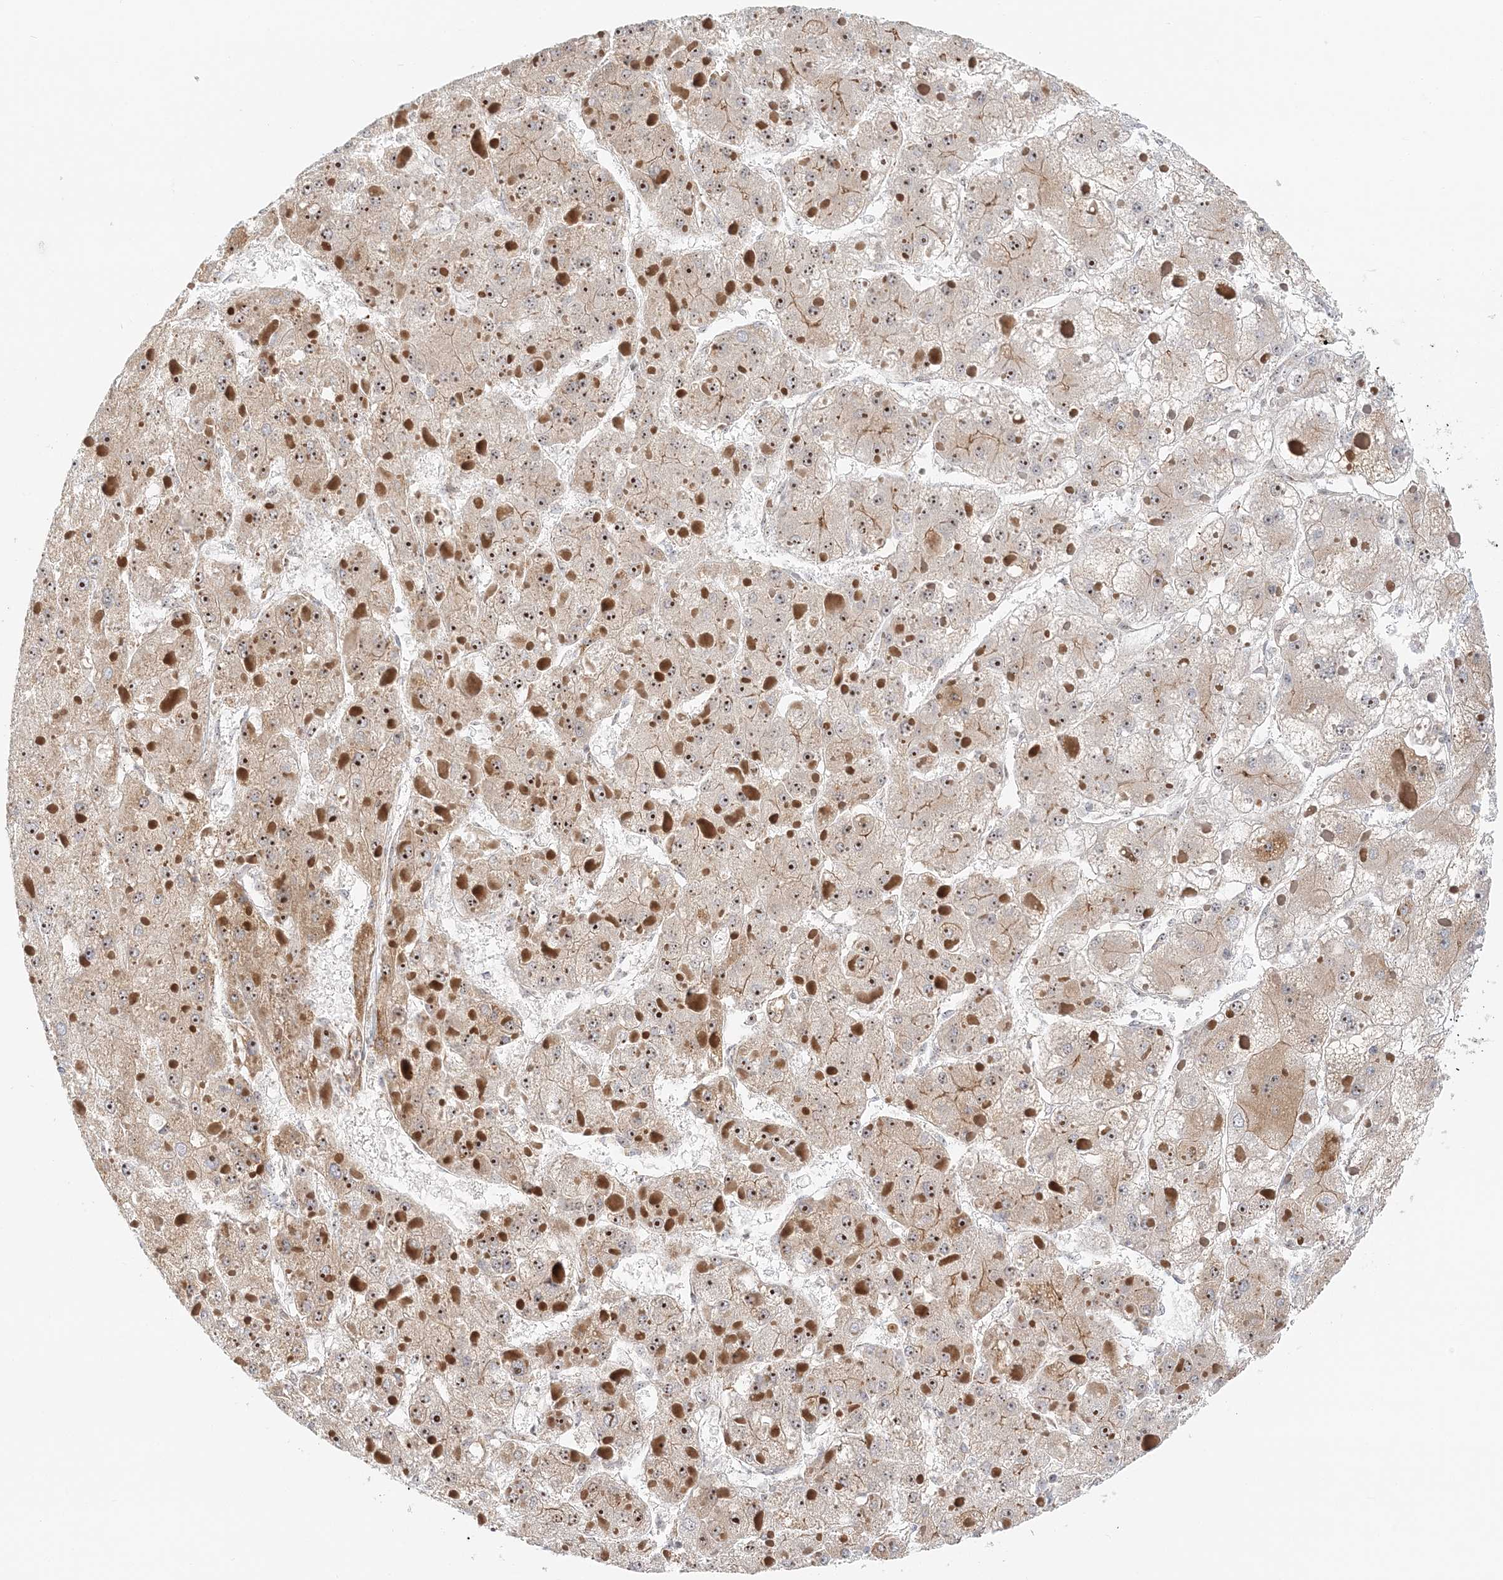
{"staining": {"intensity": "moderate", "quantity": ">75%", "location": "cytoplasmic/membranous,nuclear"}, "tissue": "liver cancer", "cell_type": "Tumor cells", "image_type": "cancer", "snomed": [{"axis": "morphology", "description": "Carcinoma, Hepatocellular, NOS"}, {"axis": "topography", "description": "Liver"}], "caption": "Protein positivity by IHC shows moderate cytoplasmic/membranous and nuclear staining in about >75% of tumor cells in hepatocellular carcinoma (liver). (DAB IHC, brown staining for protein, blue staining for nuclei).", "gene": "UBE2F", "patient": {"sex": "female", "age": 73}}